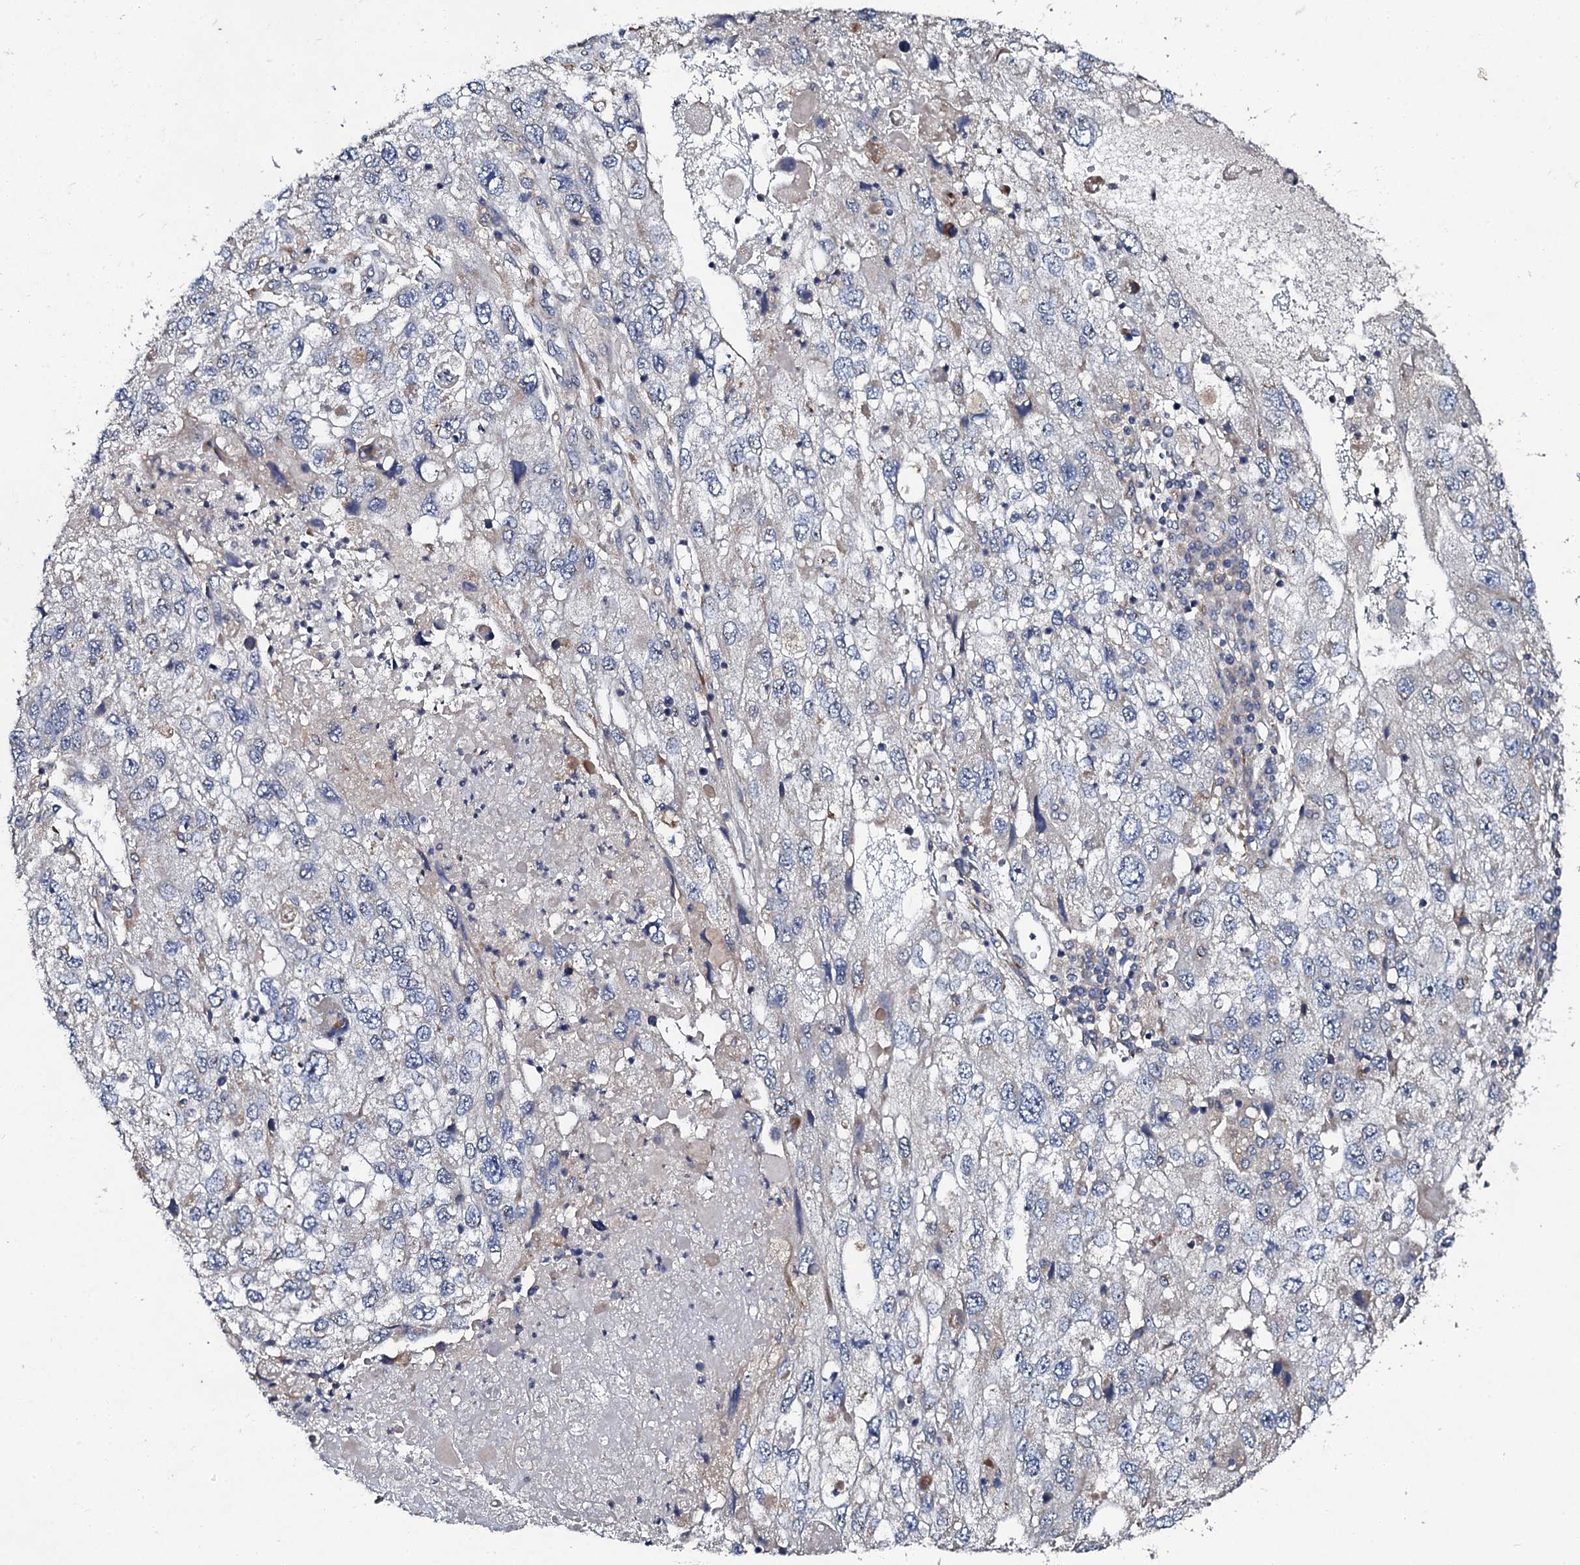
{"staining": {"intensity": "negative", "quantity": "none", "location": "none"}, "tissue": "endometrial cancer", "cell_type": "Tumor cells", "image_type": "cancer", "snomed": [{"axis": "morphology", "description": "Adenocarcinoma, NOS"}, {"axis": "topography", "description": "Endometrium"}], "caption": "The photomicrograph demonstrates no significant staining in tumor cells of endometrial cancer.", "gene": "LRRC28", "patient": {"sex": "female", "age": 49}}